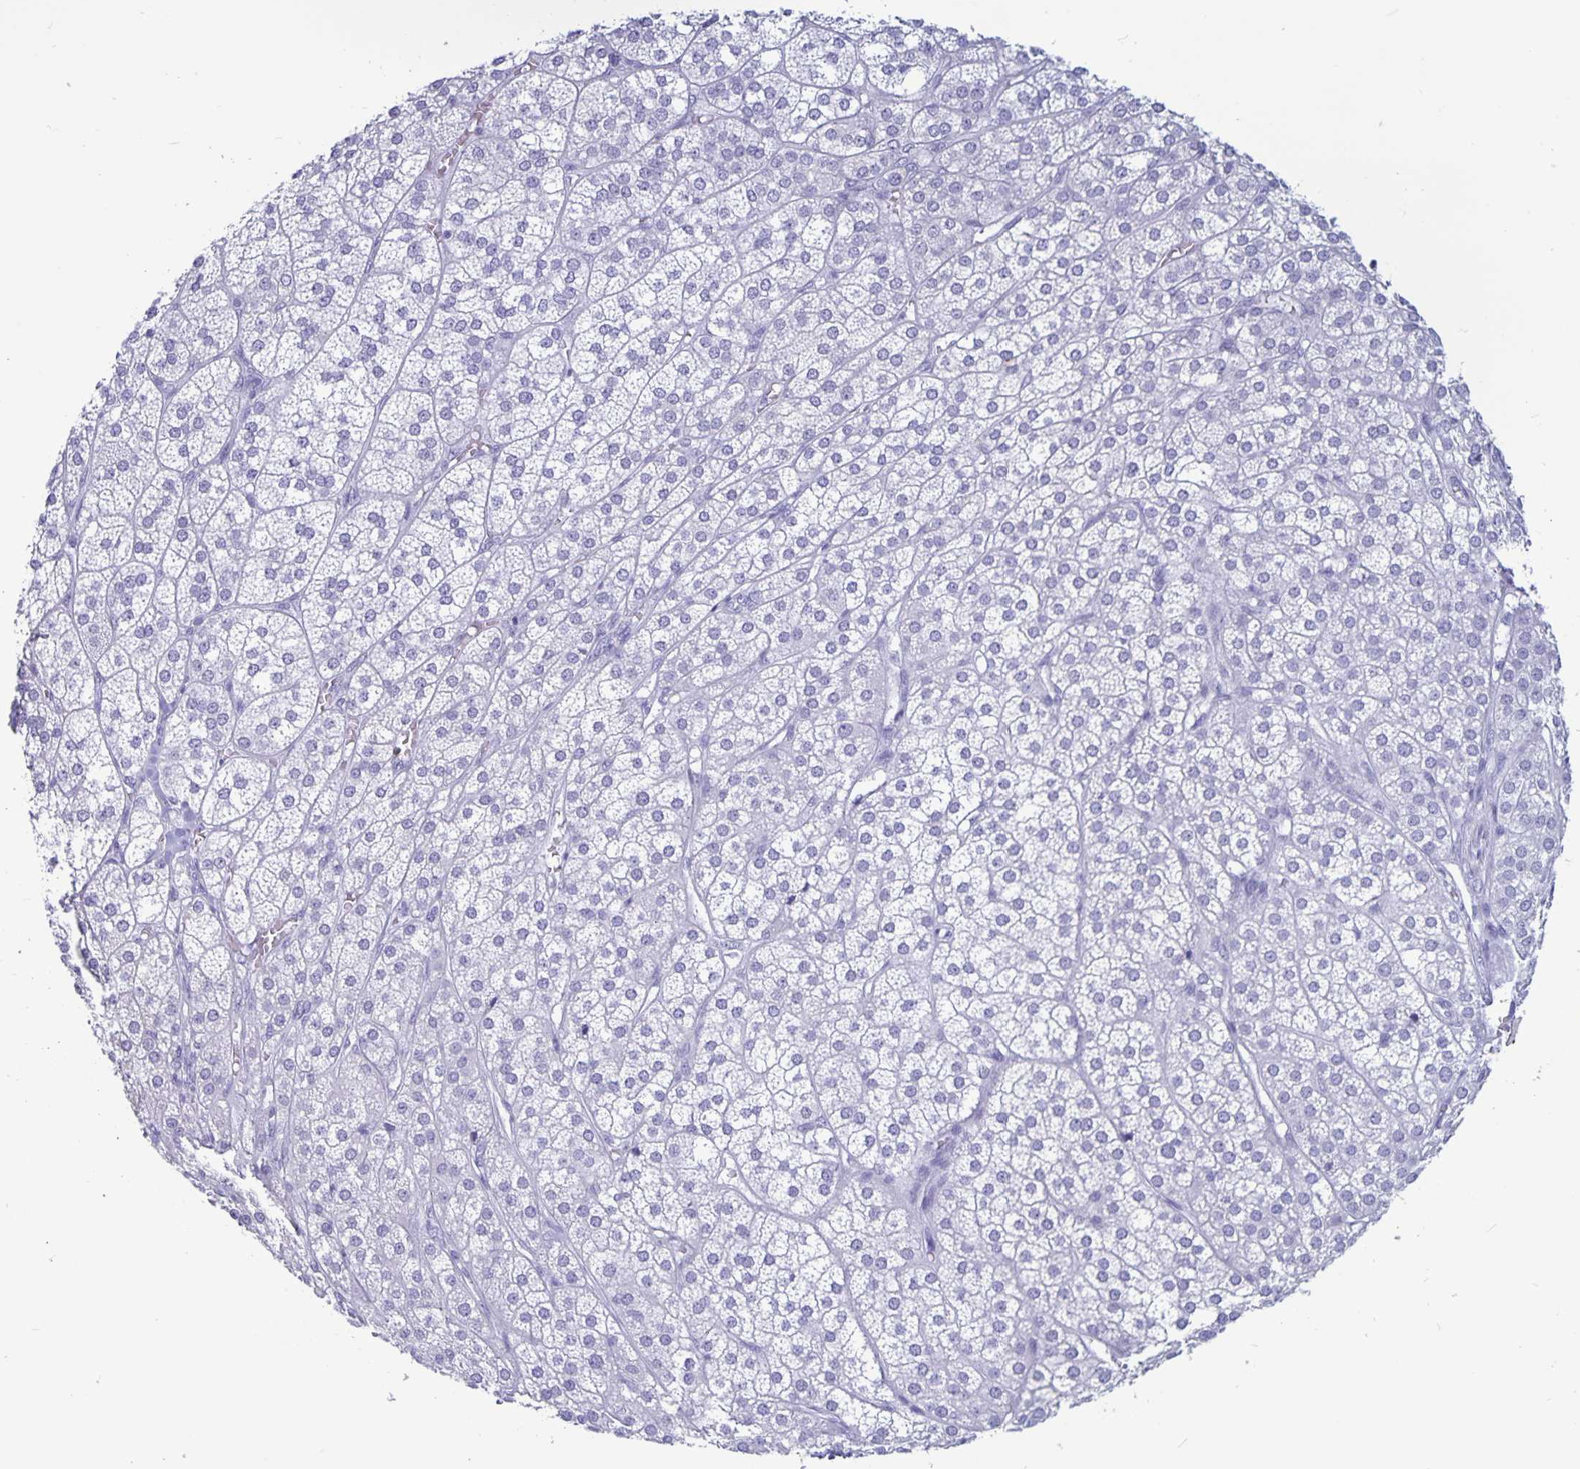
{"staining": {"intensity": "negative", "quantity": "none", "location": "none"}, "tissue": "adrenal gland", "cell_type": "Glandular cells", "image_type": "normal", "snomed": [{"axis": "morphology", "description": "Normal tissue, NOS"}, {"axis": "topography", "description": "Adrenal gland"}], "caption": "A micrograph of human adrenal gland is negative for staining in glandular cells. (Immunohistochemistry, brightfield microscopy, high magnification).", "gene": "BPIFA3", "patient": {"sex": "female", "age": 60}}